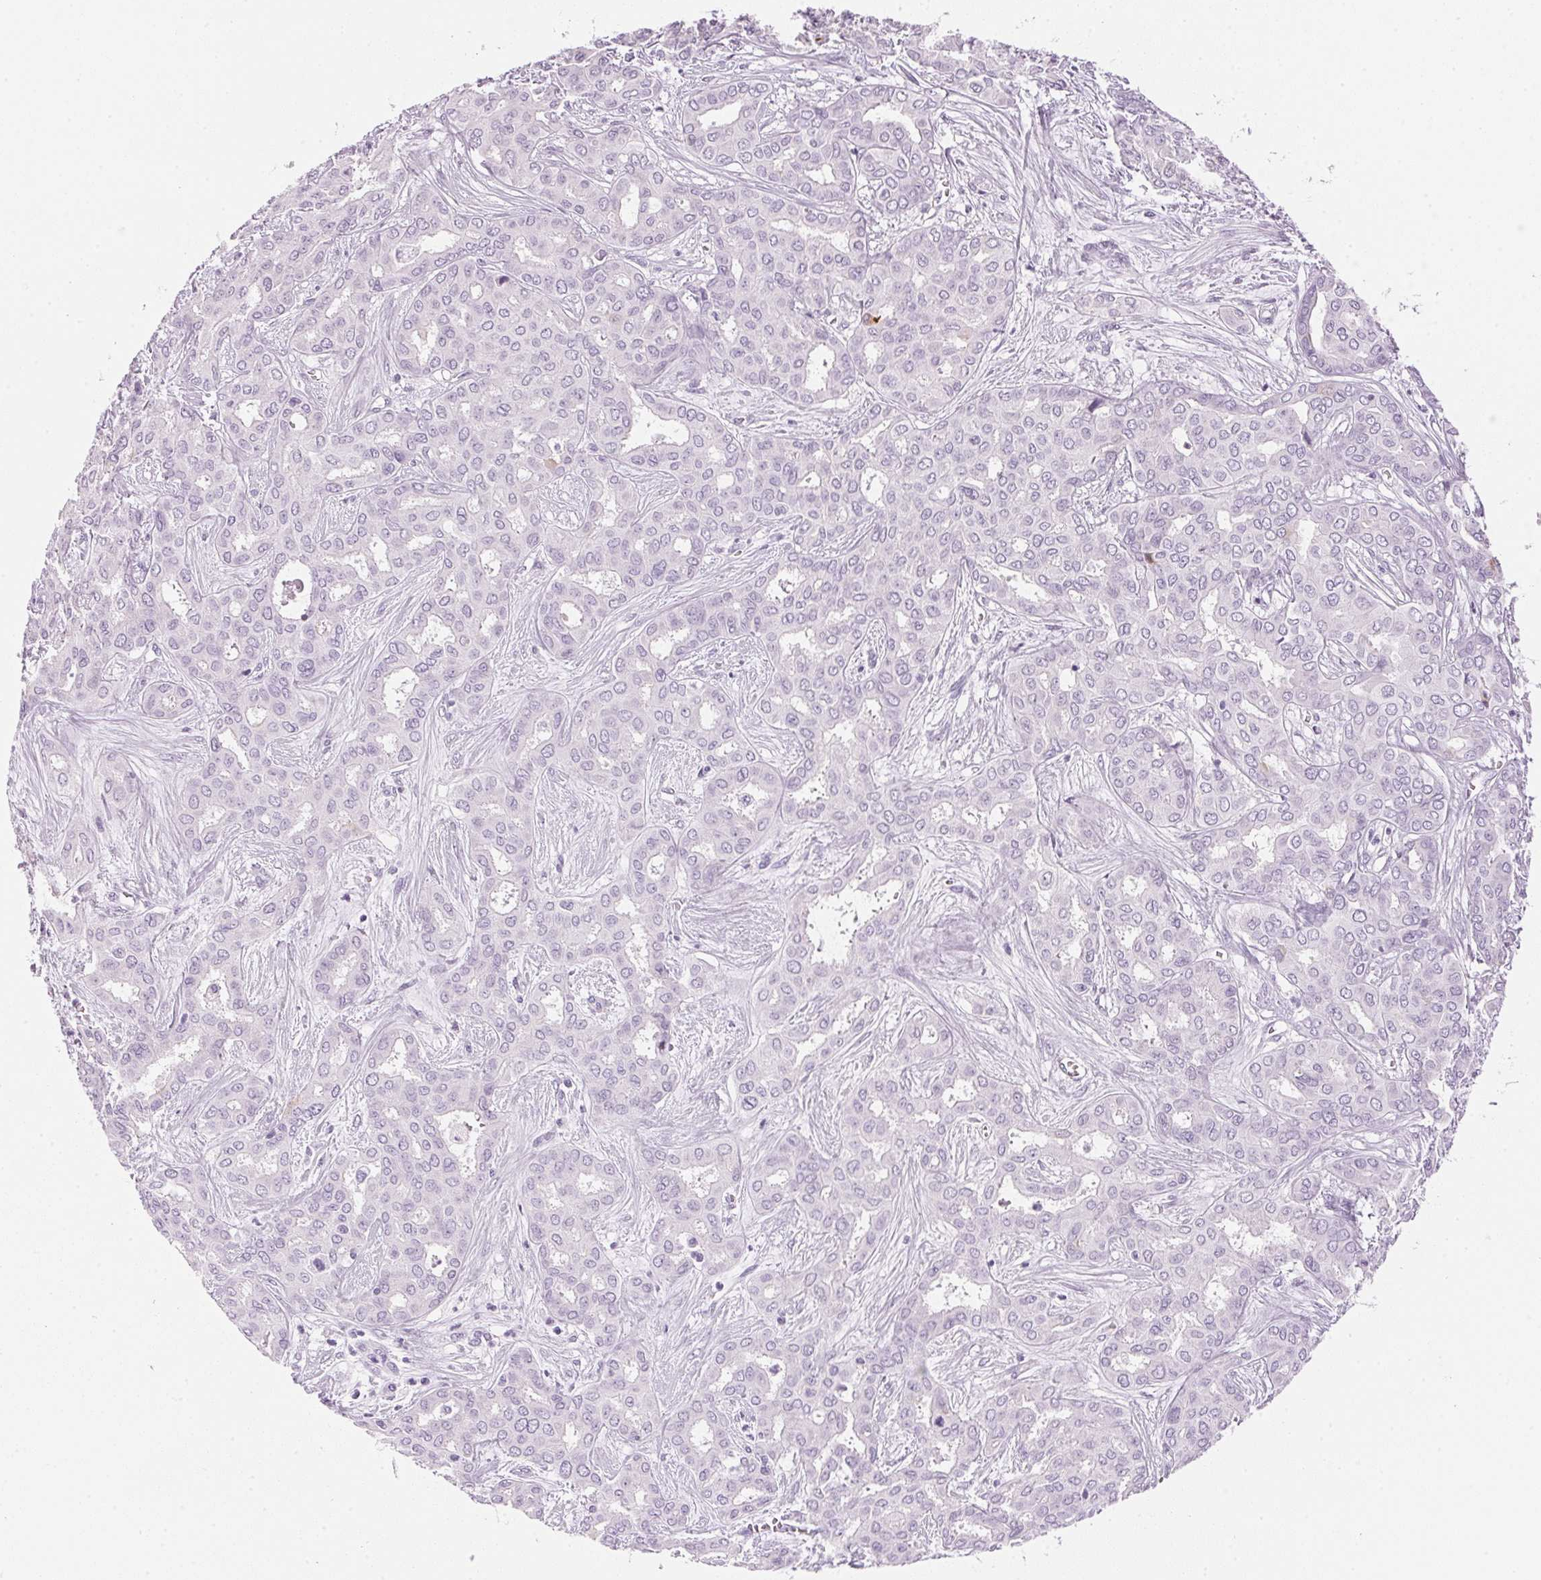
{"staining": {"intensity": "negative", "quantity": "none", "location": "none"}, "tissue": "liver cancer", "cell_type": "Tumor cells", "image_type": "cancer", "snomed": [{"axis": "morphology", "description": "Cholangiocarcinoma"}, {"axis": "topography", "description": "Liver"}], "caption": "Tumor cells show no significant staining in liver cancer.", "gene": "IGFBP1", "patient": {"sex": "female", "age": 64}}